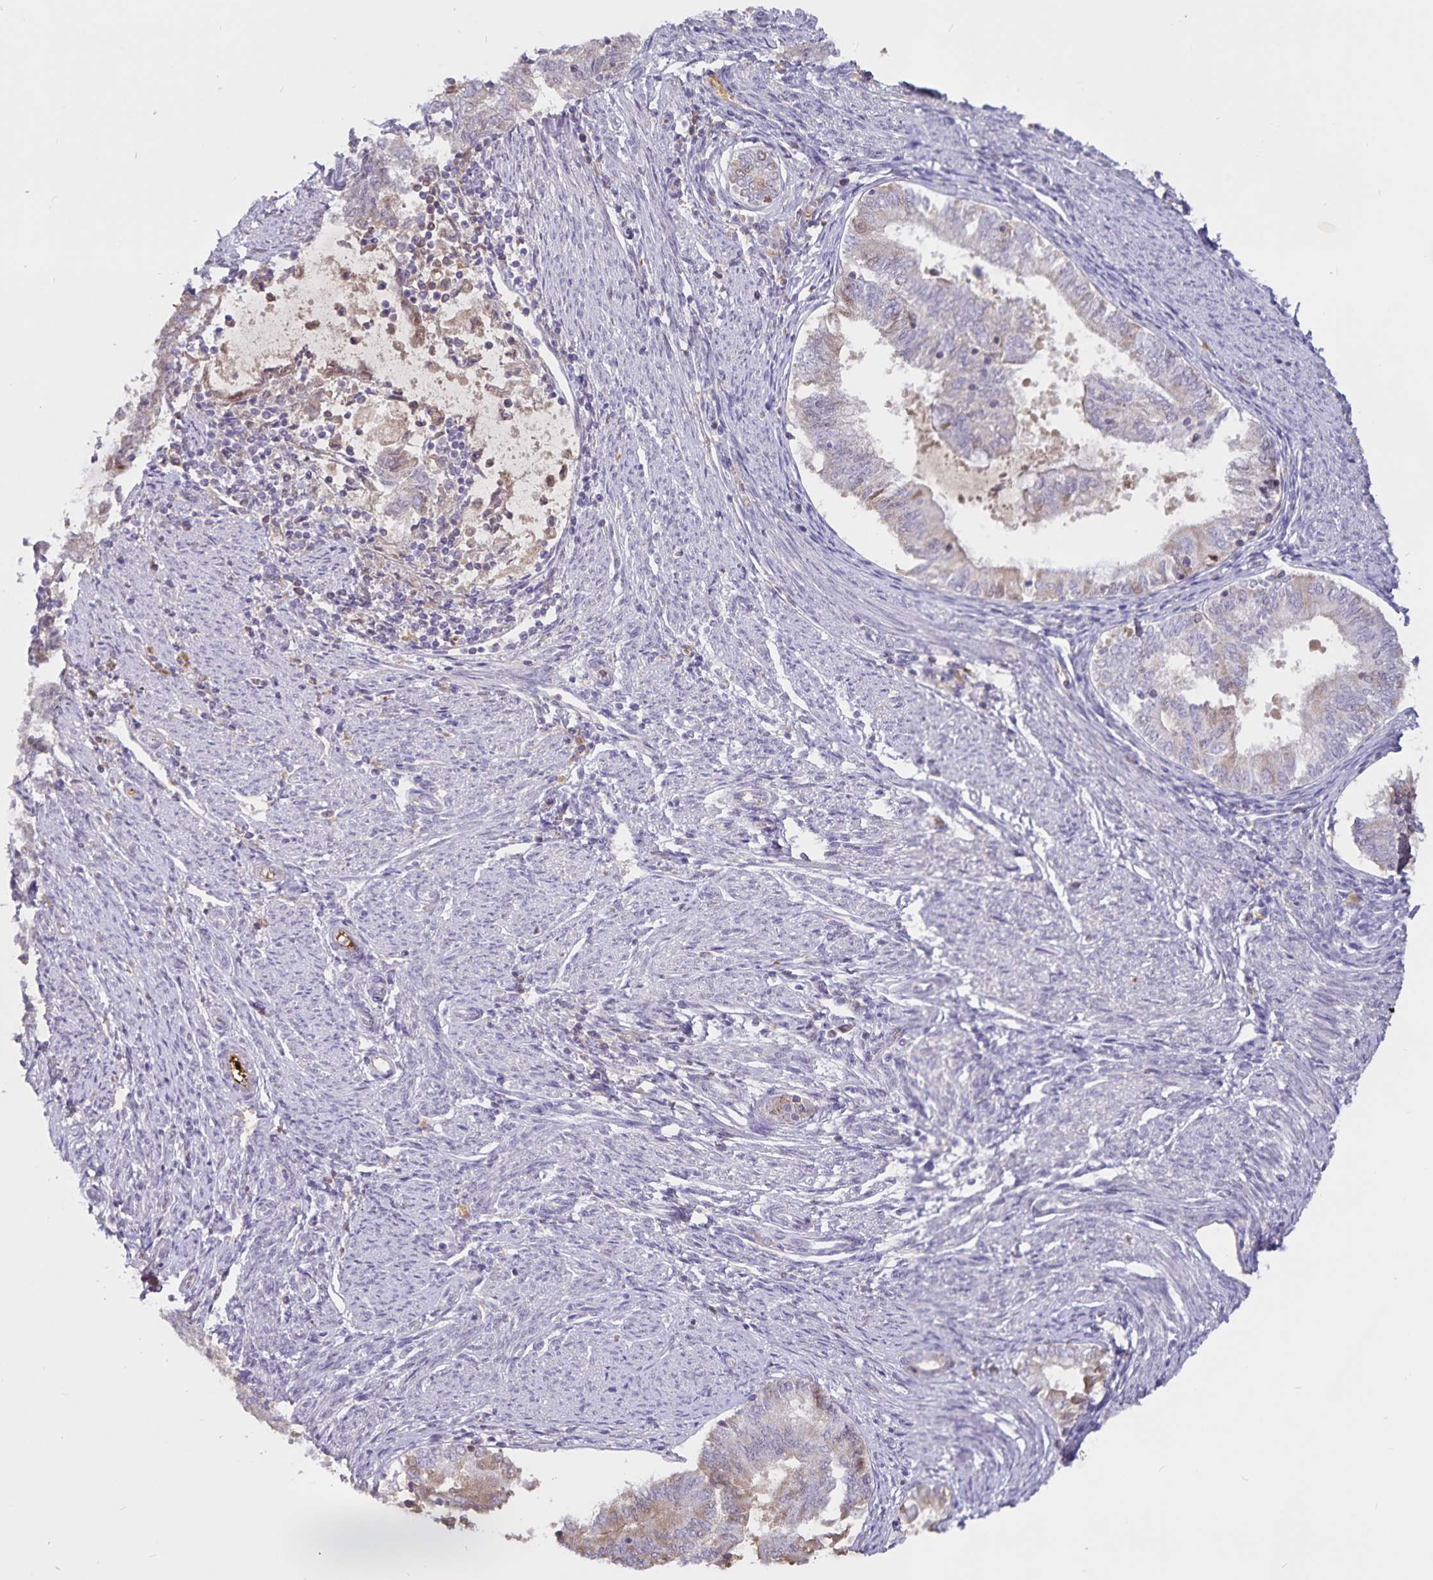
{"staining": {"intensity": "negative", "quantity": "none", "location": "none"}, "tissue": "endometrial cancer", "cell_type": "Tumor cells", "image_type": "cancer", "snomed": [{"axis": "morphology", "description": "Adenocarcinoma, NOS"}, {"axis": "topography", "description": "Endometrium"}], "caption": "The image reveals no staining of tumor cells in endometrial cancer (adenocarcinoma).", "gene": "FGG", "patient": {"sex": "female", "age": 79}}